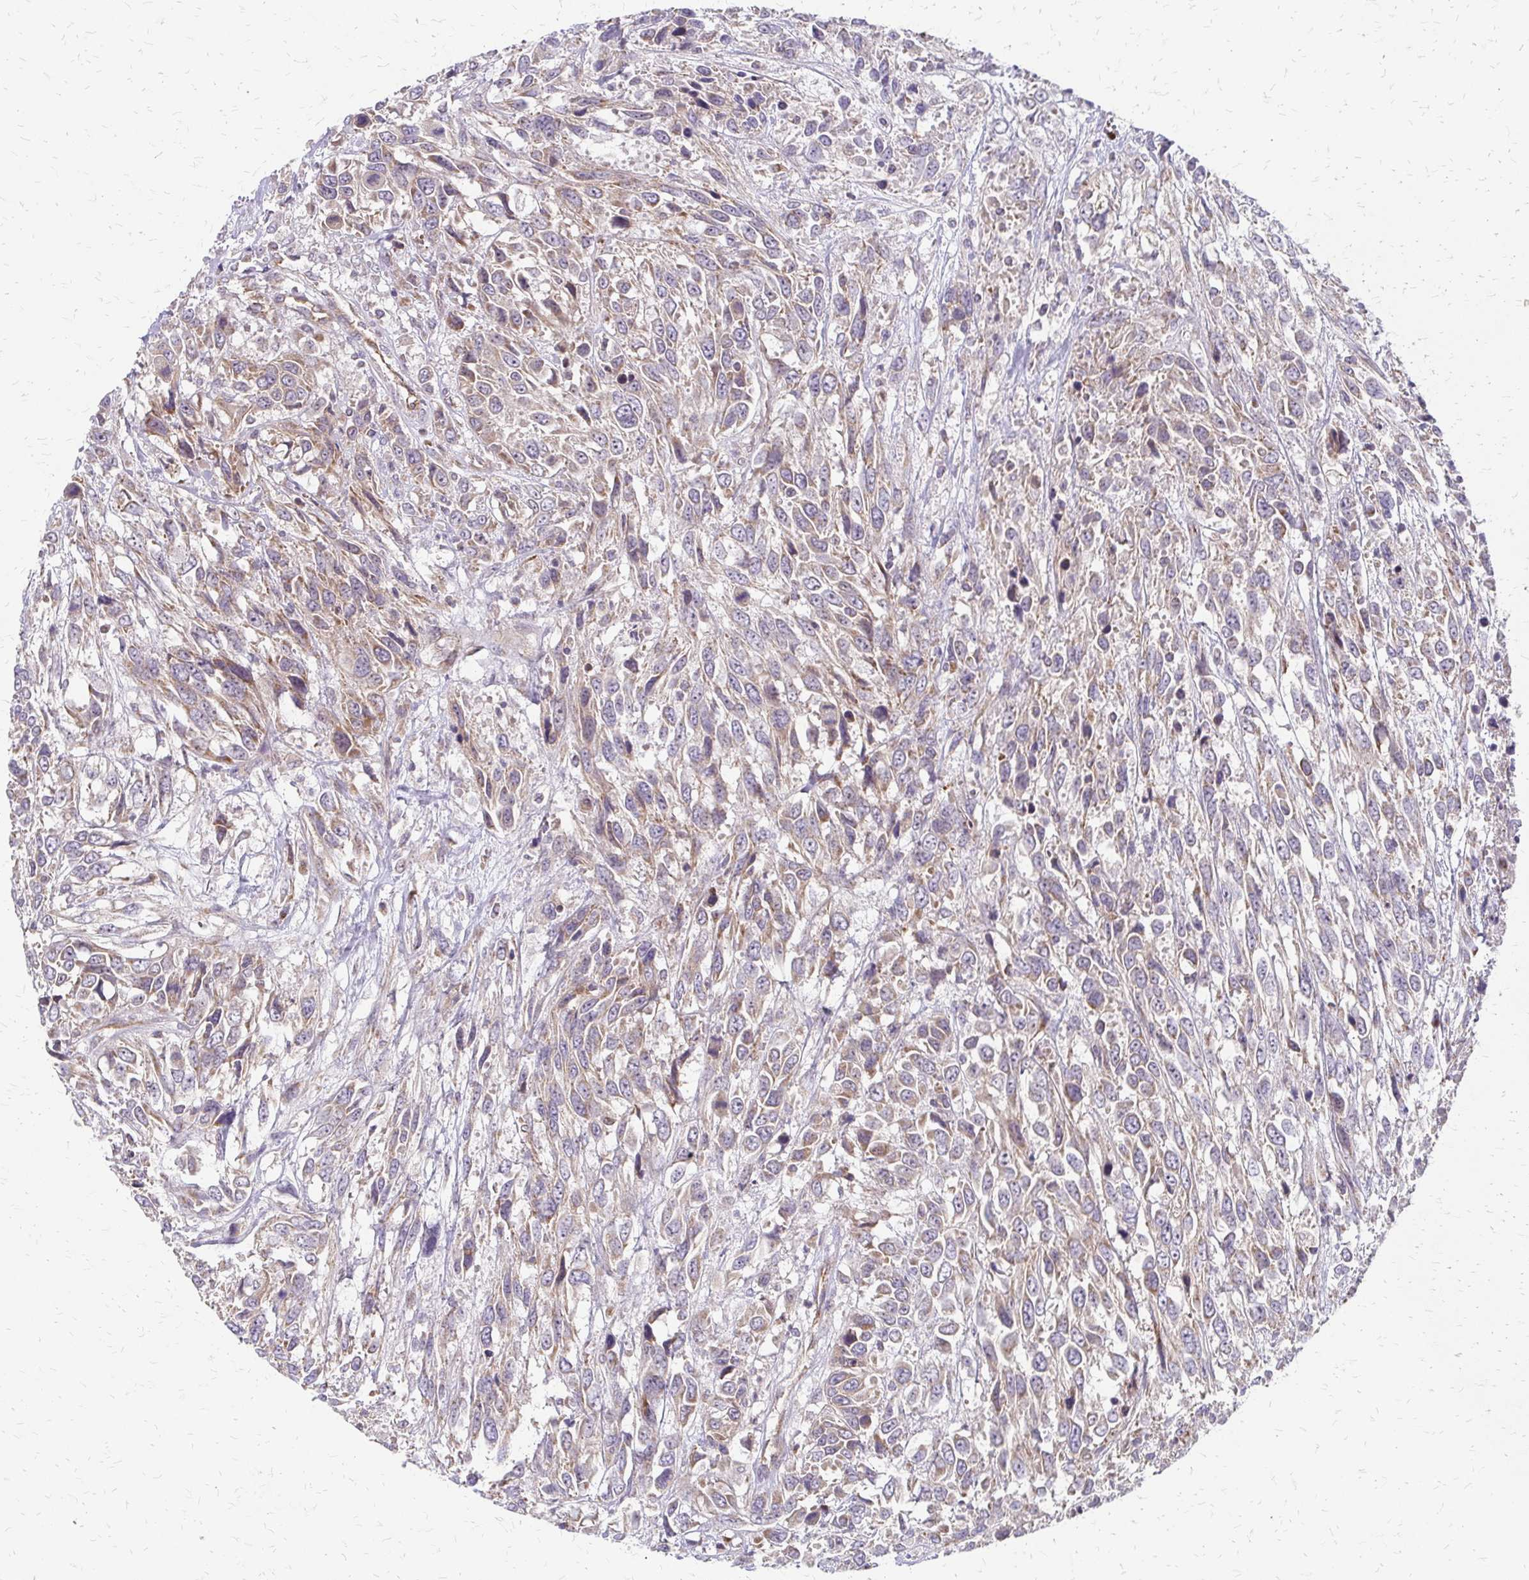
{"staining": {"intensity": "weak", "quantity": ">75%", "location": "cytoplasmic/membranous"}, "tissue": "urothelial cancer", "cell_type": "Tumor cells", "image_type": "cancer", "snomed": [{"axis": "morphology", "description": "Urothelial carcinoma, High grade"}, {"axis": "topography", "description": "Urinary bladder"}], "caption": "IHC staining of urothelial cancer, which shows low levels of weak cytoplasmic/membranous staining in about >75% of tumor cells indicating weak cytoplasmic/membranous protein positivity. The staining was performed using DAB (3,3'-diaminobenzidine) (brown) for protein detection and nuclei were counterstained in hematoxylin (blue).", "gene": "ZNF383", "patient": {"sex": "female", "age": 70}}